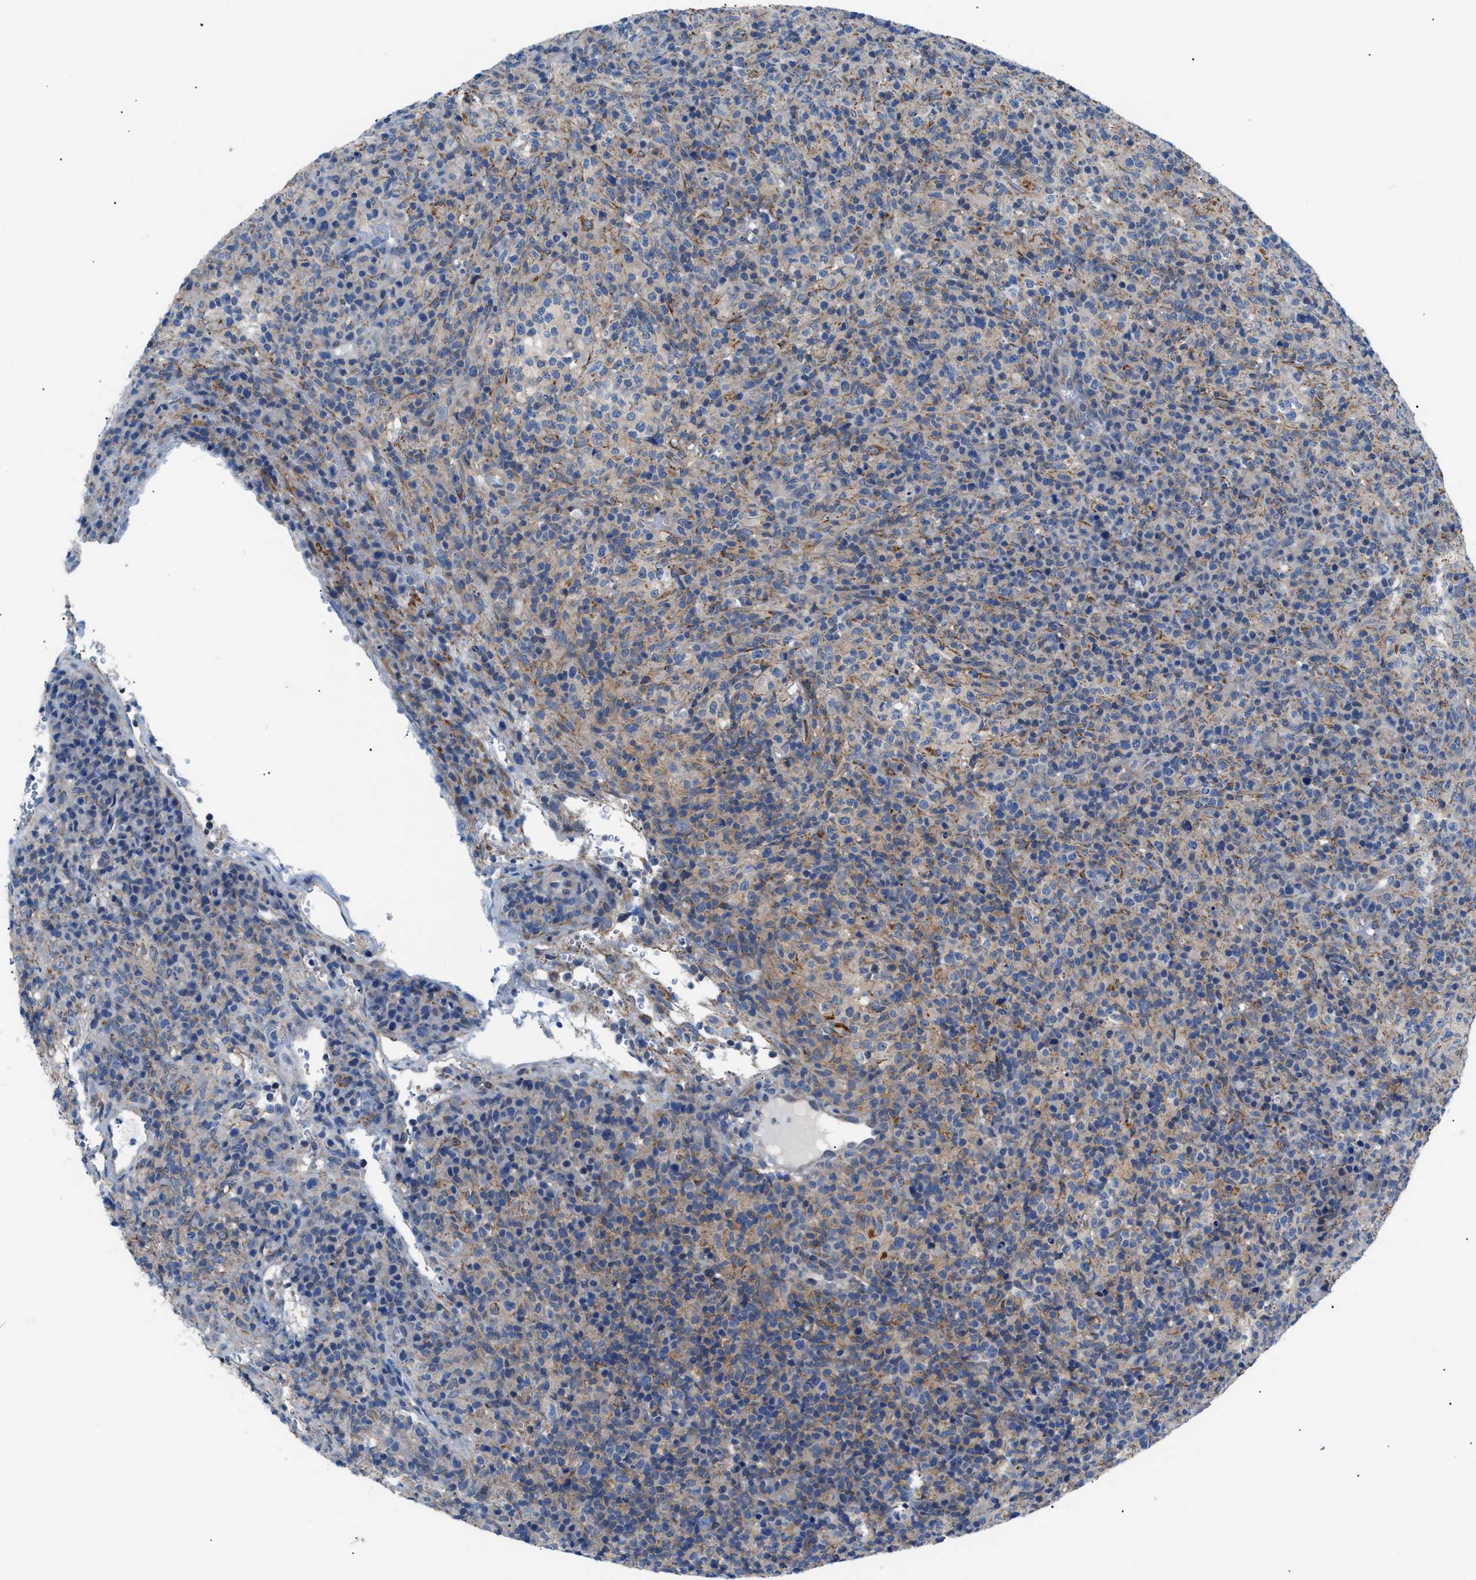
{"staining": {"intensity": "weak", "quantity": "<25%", "location": "cytoplasmic/membranous"}, "tissue": "lymphoma", "cell_type": "Tumor cells", "image_type": "cancer", "snomed": [{"axis": "morphology", "description": "Malignant lymphoma, non-Hodgkin's type, High grade"}, {"axis": "topography", "description": "Lymph node"}], "caption": "The immunohistochemistry photomicrograph has no significant expression in tumor cells of high-grade malignant lymphoma, non-Hodgkin's type tissue.", "gene": "TMEM45B", "patient": {"sex": "female", "age": 76}}